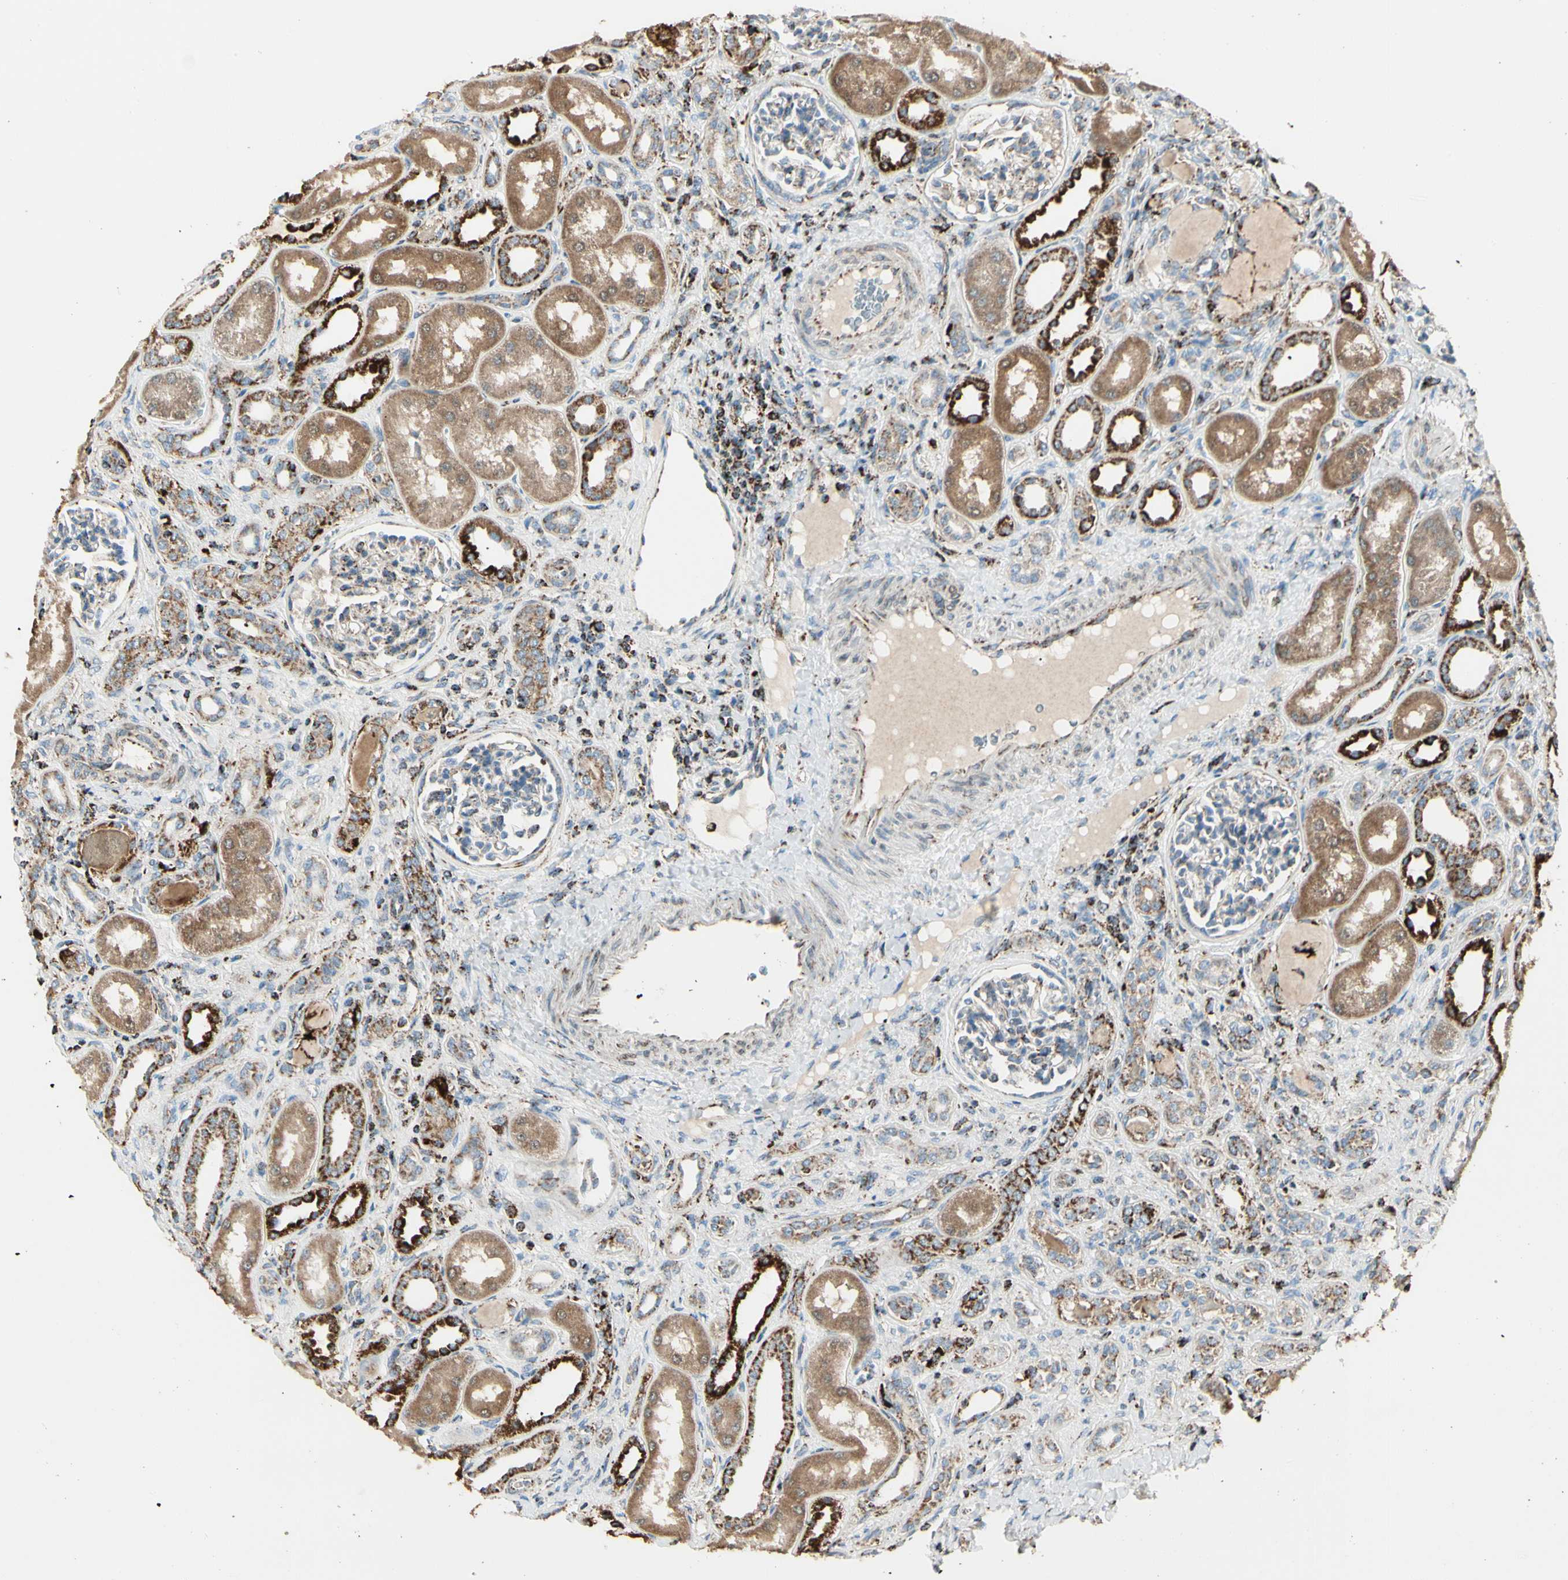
{"staining": {"intensity": "weak", "quantity": "25%-75%", "location": "cytoplasmic/membranous"}, "tissue": "kidney", "cell_type": "Cells in glomeruli", "image_type": "normal", "snomed": [{"axis": "morphology", "description": "Normal tissue, NOS"}, {"axis": "topography", "description": "Kidney"}], "caption": "IHC of normal human kidney demonstrates low levels of weak cytoplasmic/membranous positivity in about 25%-75% of cells in glomeruli. The protein is shown in brown color, while the nuclei are stained blue.", "gene": "ME2", "patient": {"sex": "male", "age": 7}}